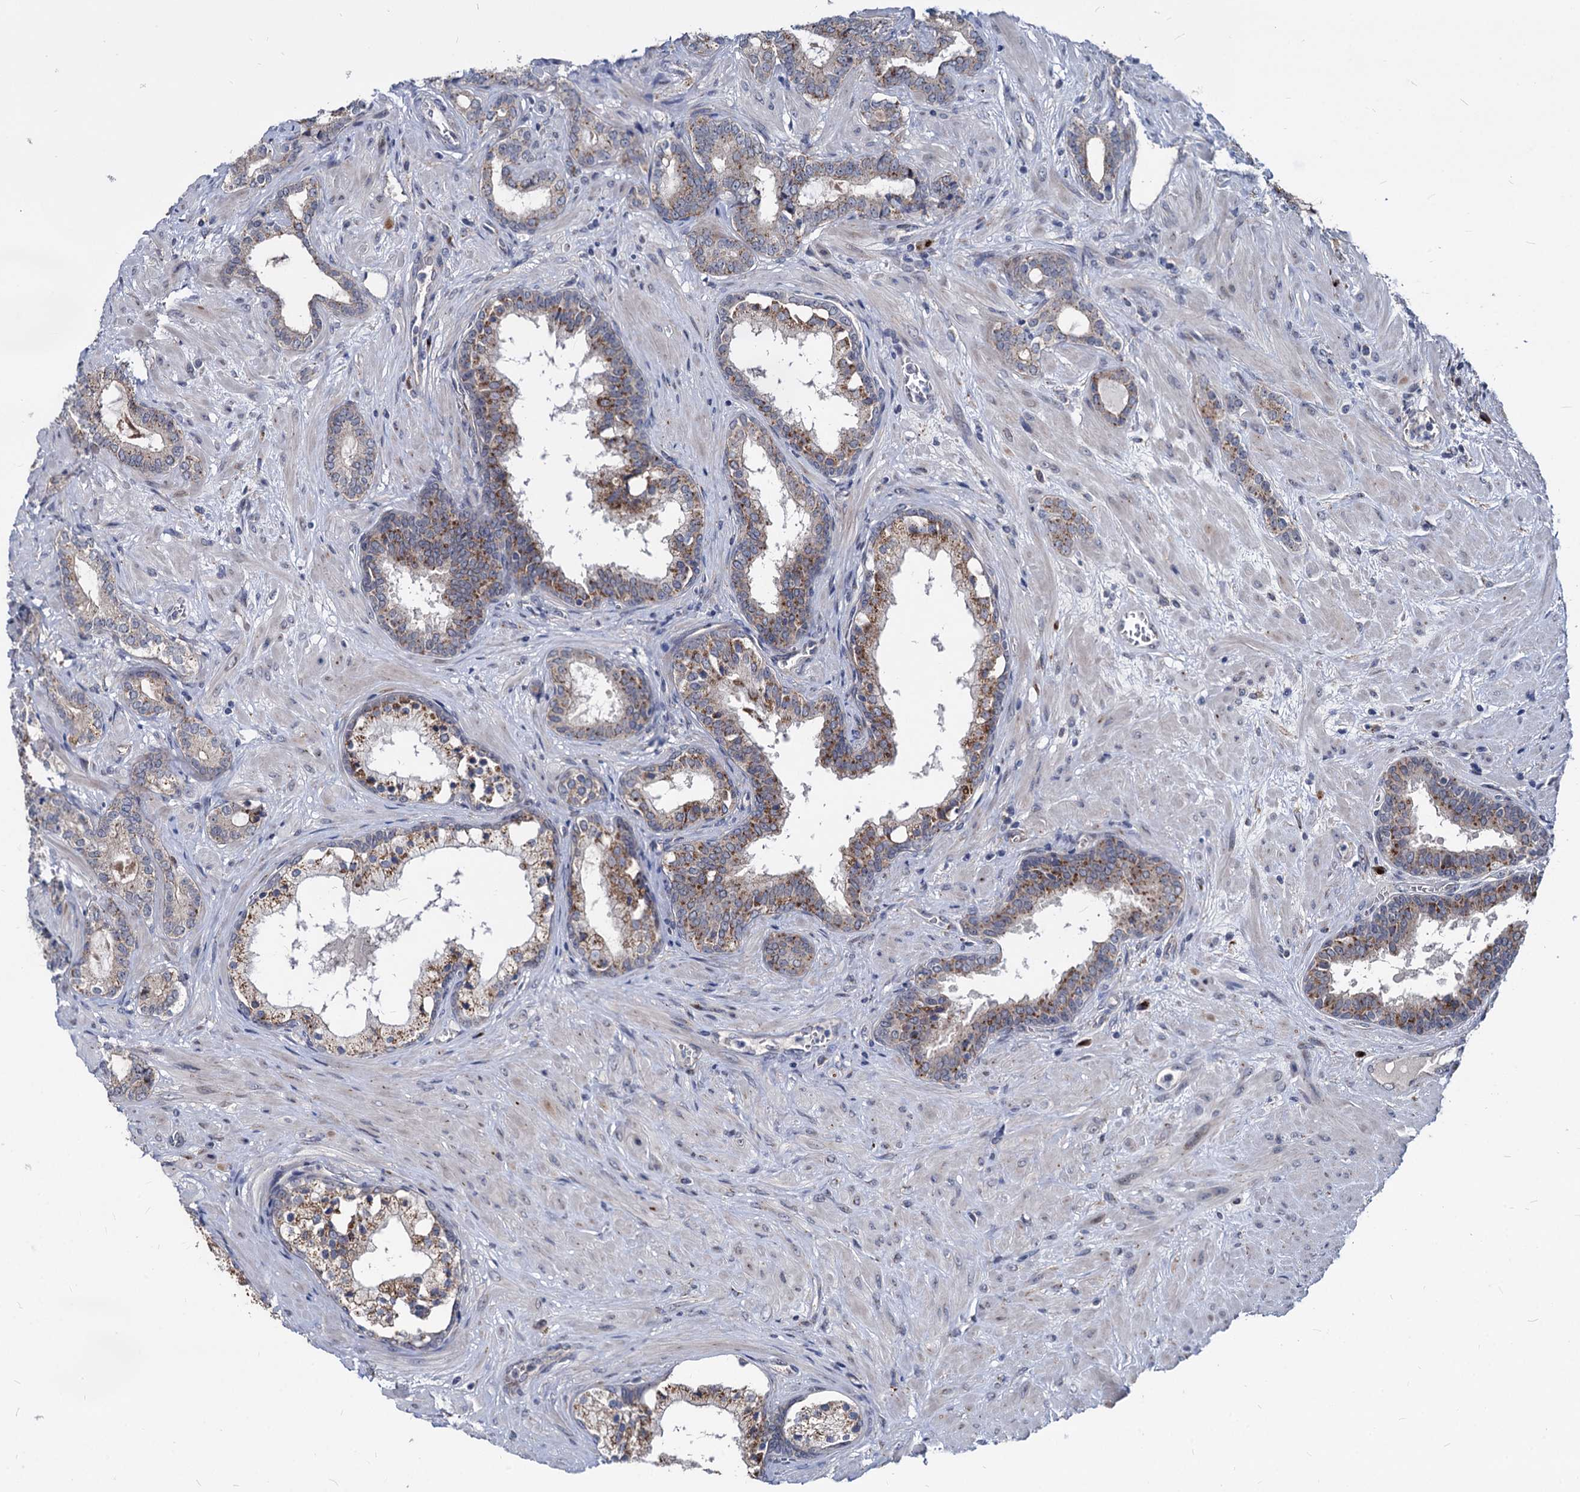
{"staining": {"intensity": "moderate", "quantity": "<25%", "location": "cytoplasmic/membranous"}, "tissue": "prostate cancer", "cell_type": "Tumor cells", "image_type": "cancer", "snomed": [{"axis": "morphology", "description": "Adenocarcinoma, High grade"}, {"axis": "topography", "description": "Prostate"}], "caption": "High-grade adenocarcinoma (prostate) stained with DAB IHC shows low levels of moderate cytoplasmic/membranous positivity in approximately <25% of tumor cells. The staining was performed using DAB to visualize the protein expression in brown, while the nuclei were stained in blue with hematoxylin (Magnification: 20x).", "gene": "SMAGP", "patient": {"sex": "male", "age": 64}}